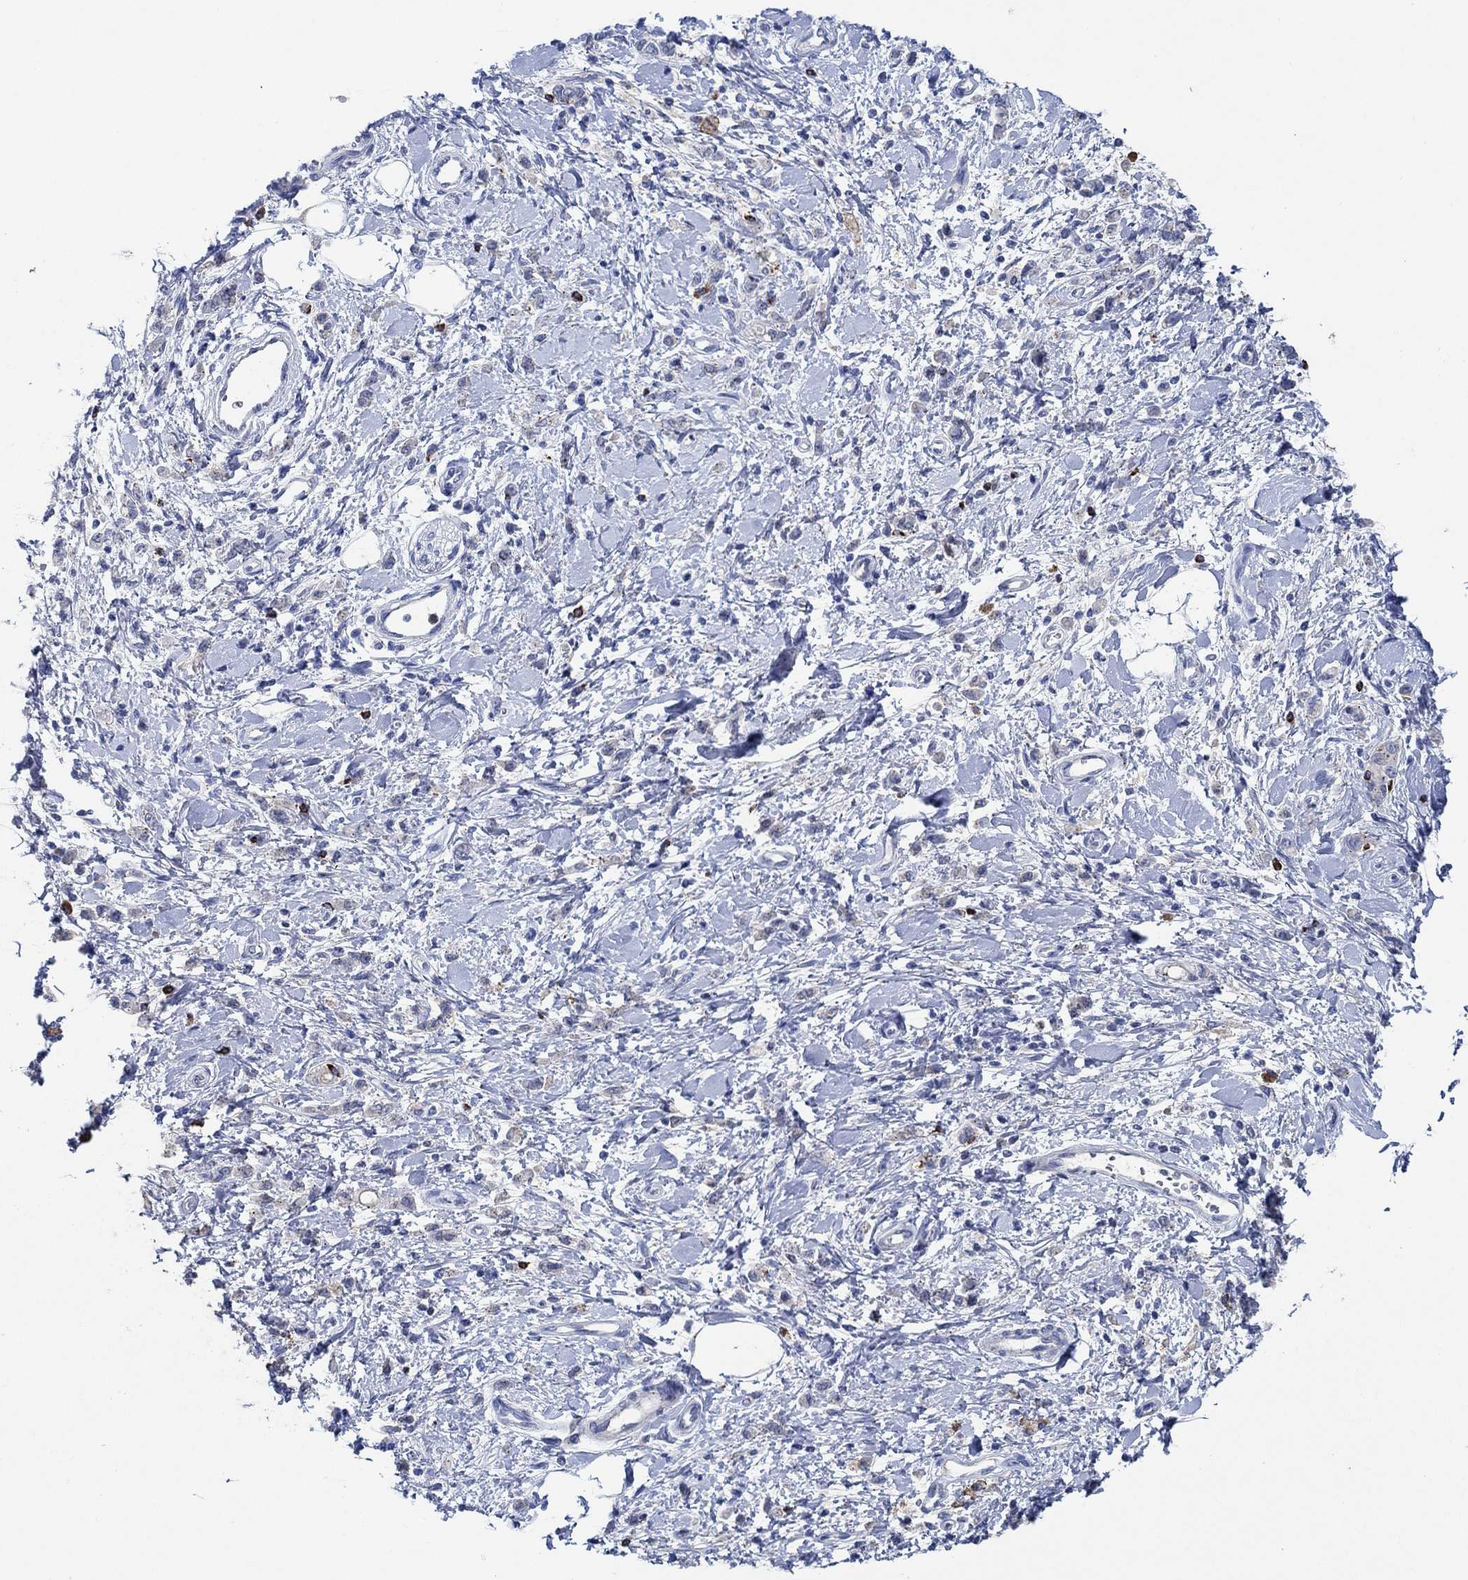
{"staining": {"intensity": "negative", "quantity": "none", "location": "none"}, "tissue": "stomach cancer", "cell_type": "Tumor cells", "image_type": "cancer", "snomed": [{"axis": "morphology", "description": "Adenocarcinoma, NOS"}, {"axis": "topography", "description": "Stomach"}], "caption": "DAB (3,3'-diaminobenzidine) immunohistochemical staining of adenocarcinoma (stomach) reveals no significant positivity in tumor cells.", "gene": "CPM", "patient": {"sex": "male", "age": 77}}